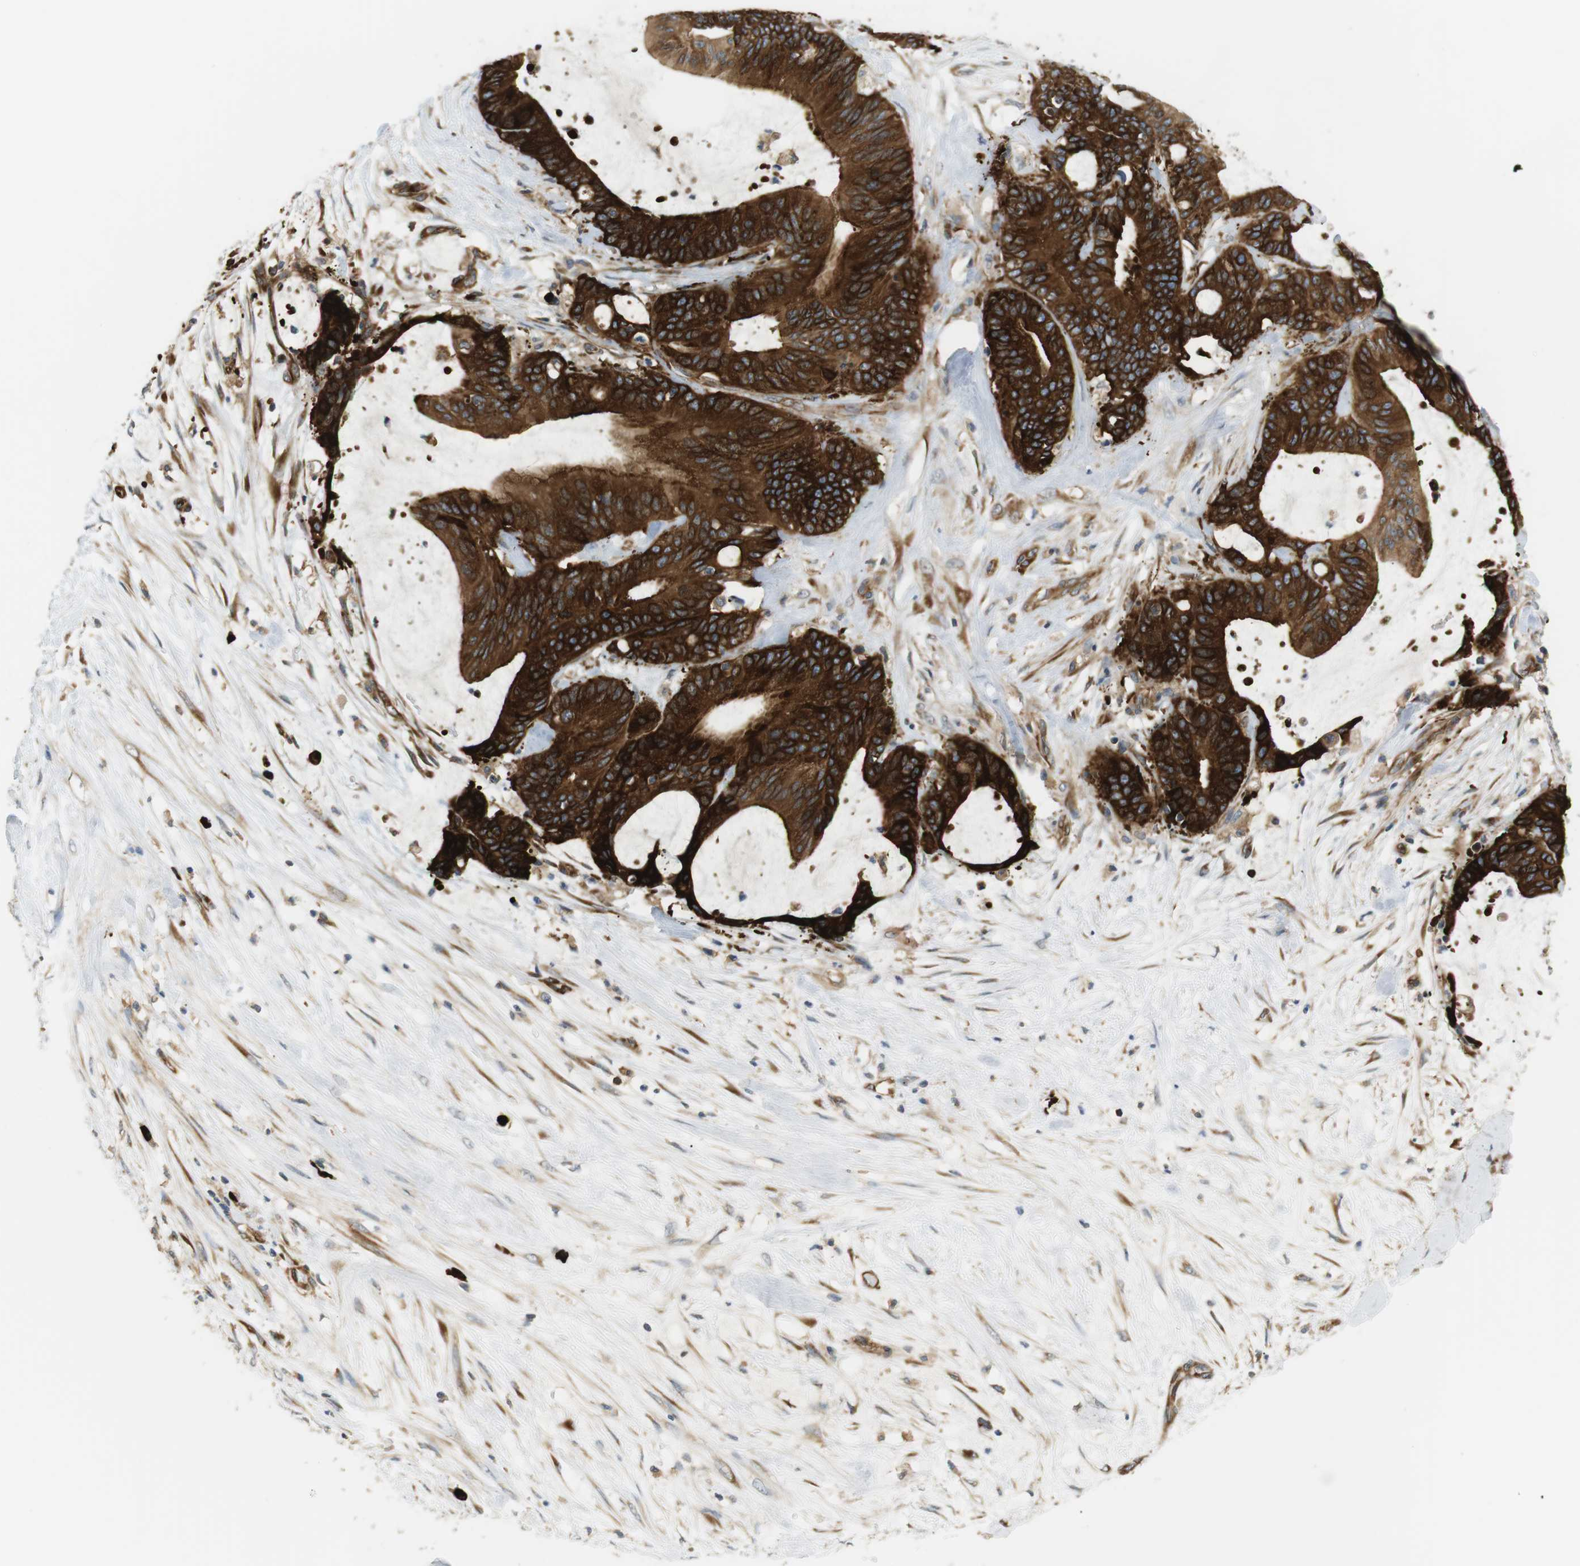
{"staining": {"intensity": "strong", "quantity": ">75%", "location": "cytoplasmic/membranous"}, "tissue": "liver cancer", "cell_type": "Tumor cells", "image_type": "cancer", "snomed": [{"axis": "morphology", "description": "Cholangiocarcinoma"}, {"axis": "topography", "description": "Liver"}], "caption": "Approximately >75% of tumor cells in cholangiocarcinoma (liver) demonstrate strong cytoplasmic/membranous protein staining as visualized by brown immunohistochemical staining.", "gene": "TMEM200A", "patient": {"sex": "female", "age": 73}}